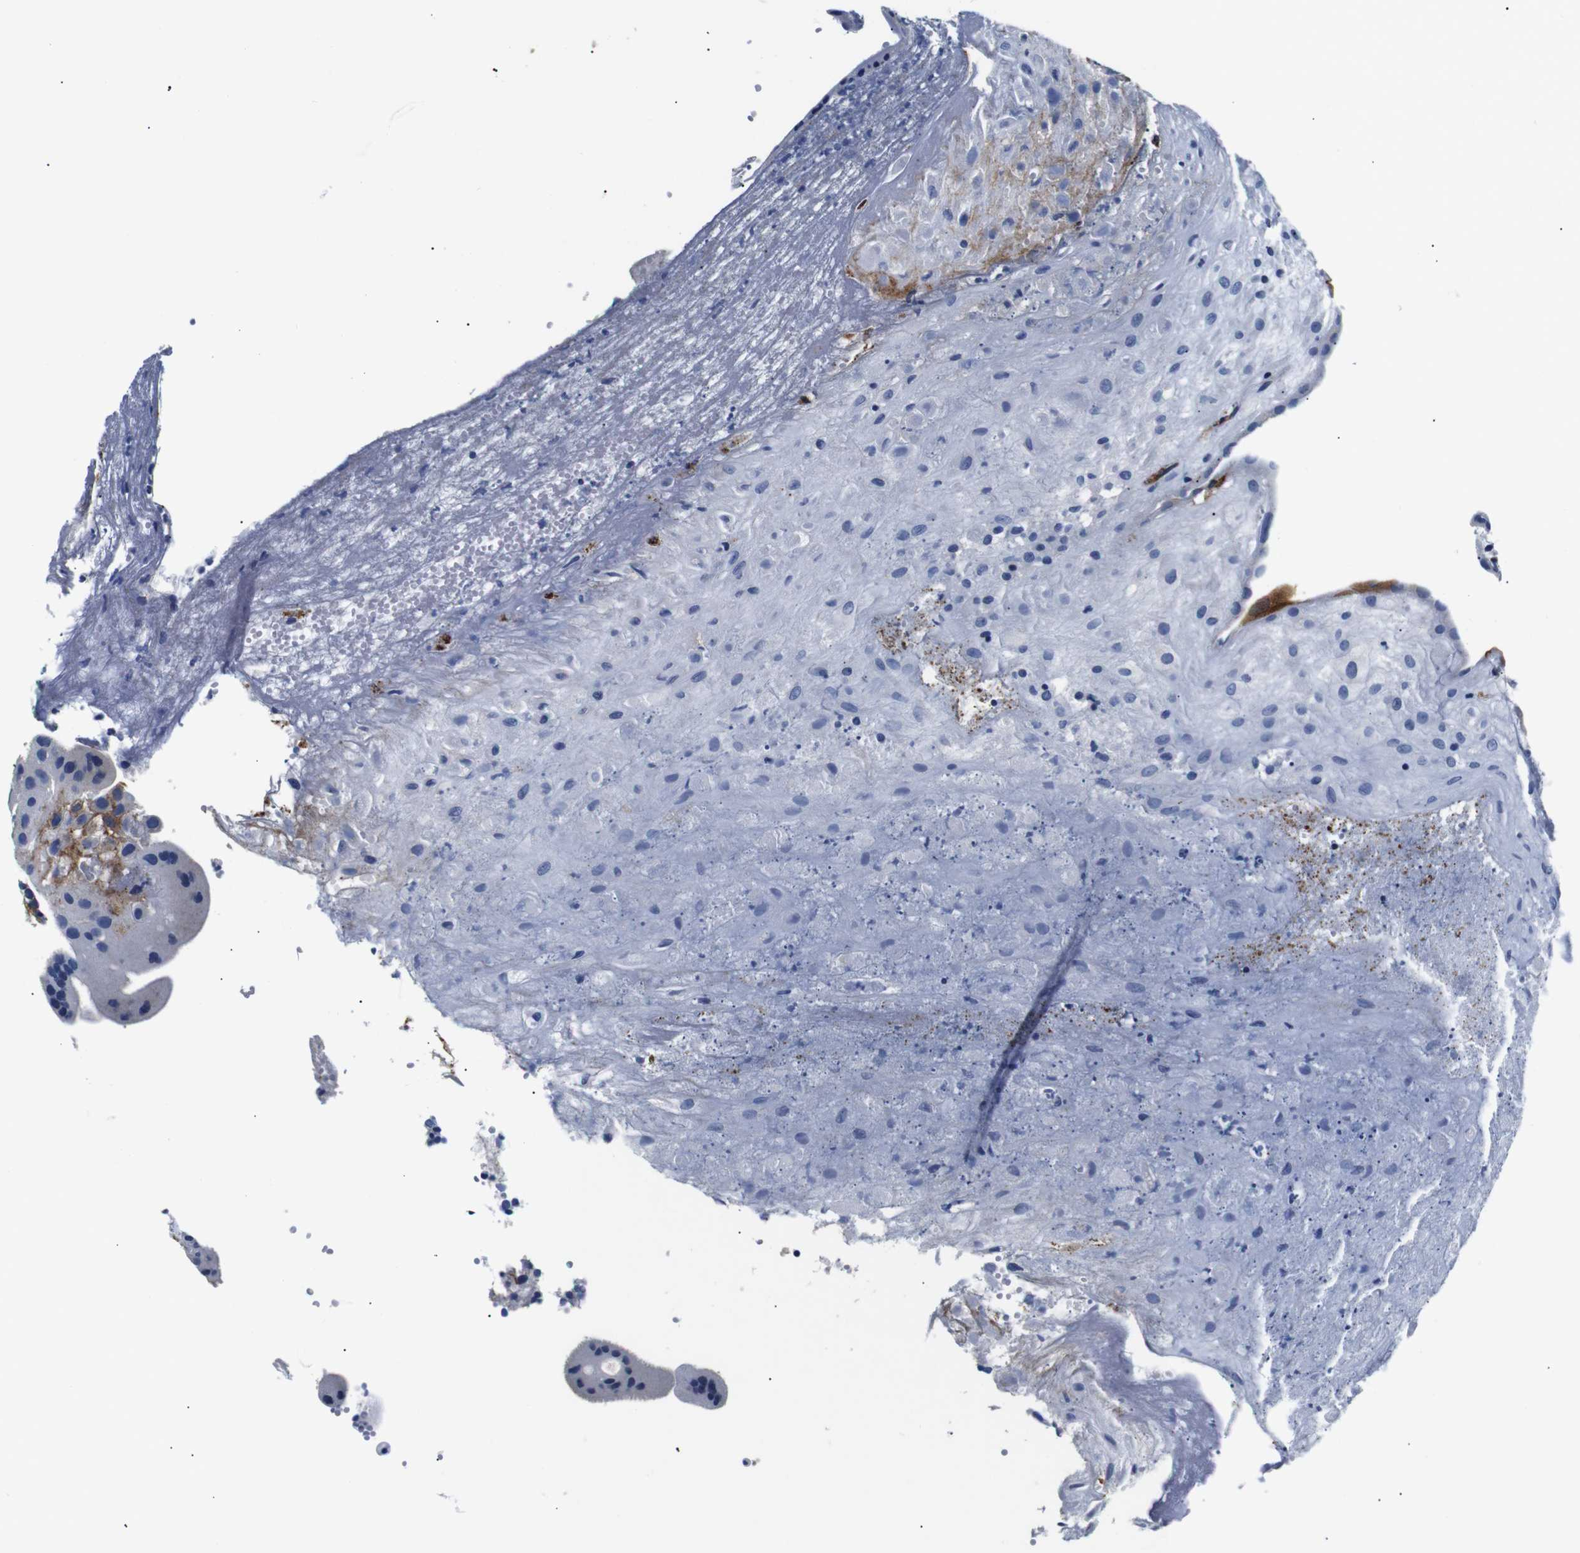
{"staining": {"intensity": "negative", "quantity": "none", "location": "none"}, "tissue": "placenta", "cell_type": "Decidual cells", "image_type": "normal", "snomed": [{"axis": "morphology", "description": "Normal tissue, NOS"}, {"axis": "topography", "description": "Placenta"}], "caption": "DAB immunohistochemical staining of benign placenta exhibits no significant expression in decidual cells.", "gene": "MUC4", "patient": {"sex": "female", "age": 18}}